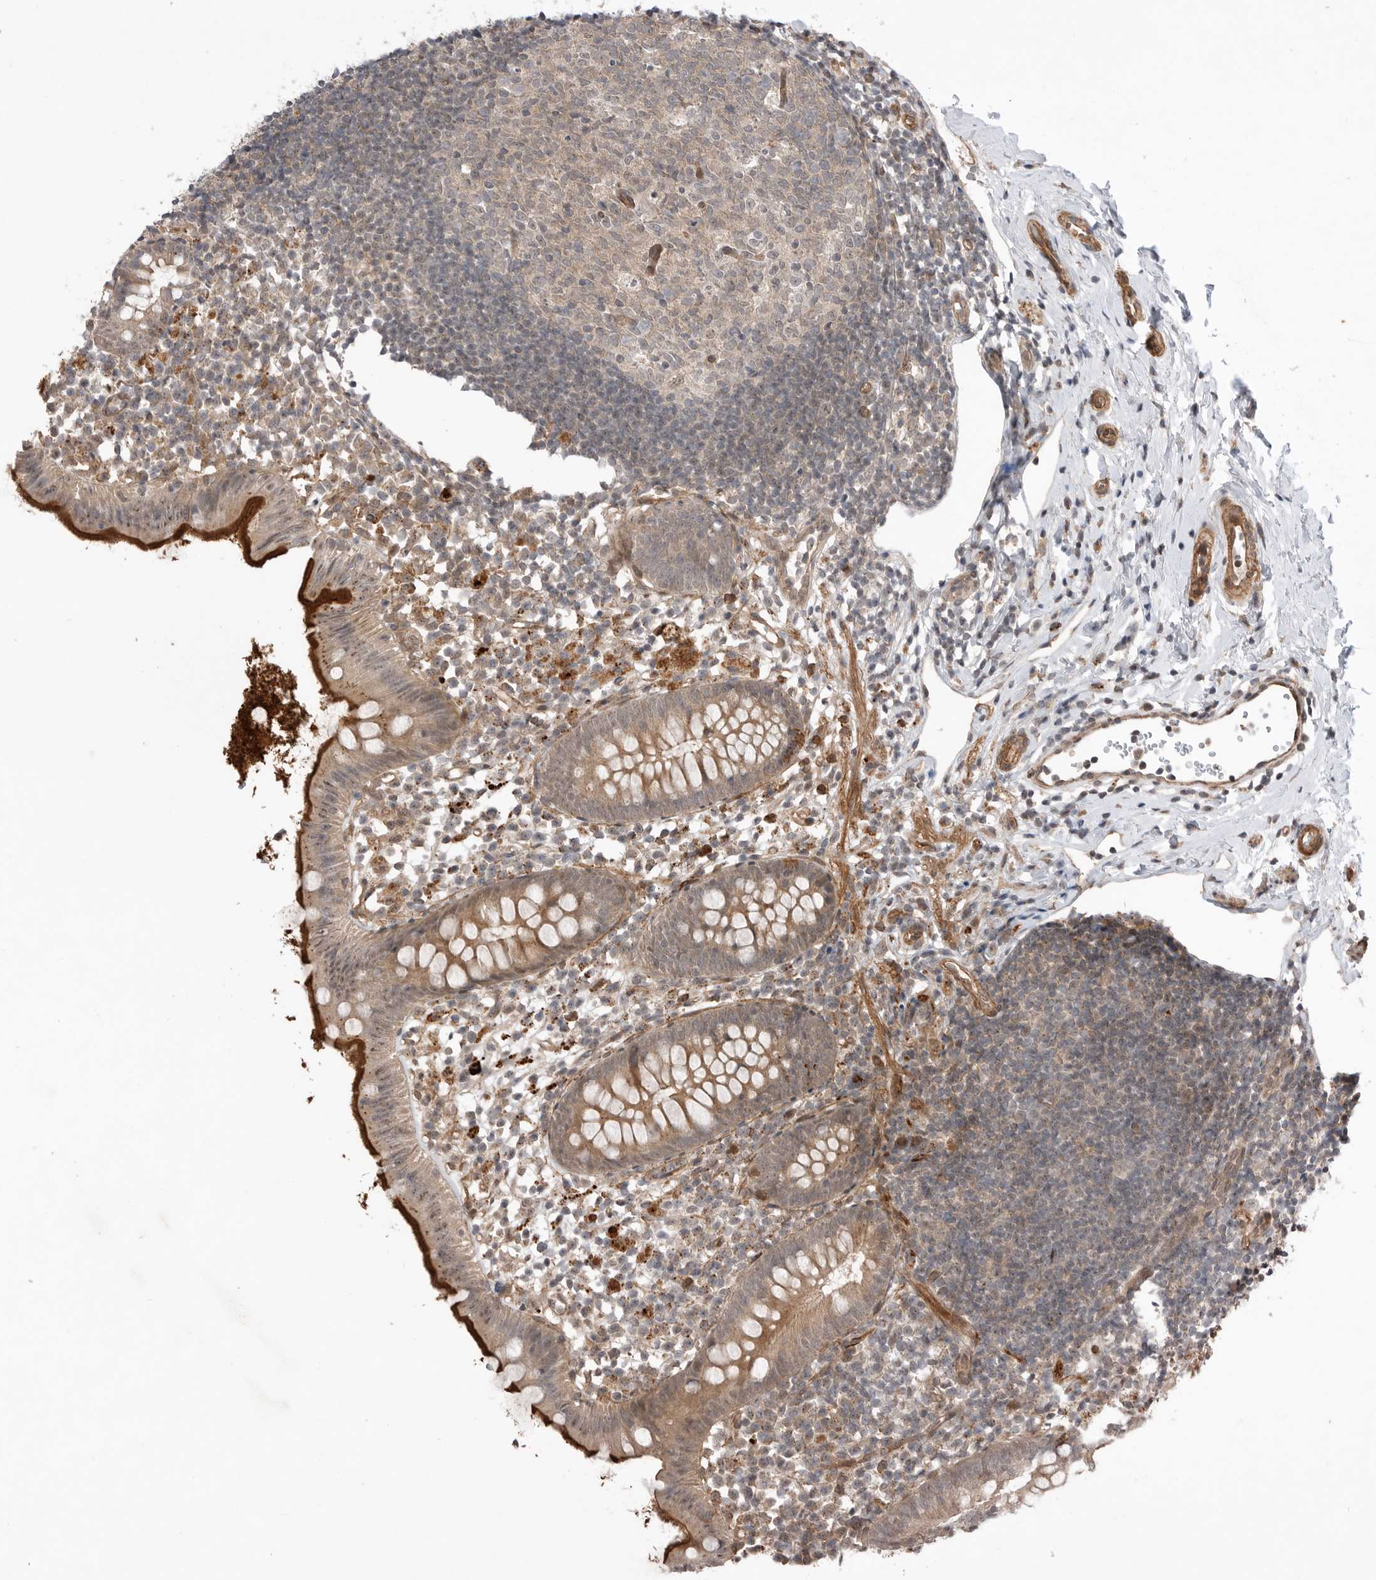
{"staining": {"intensity": "strong", "quantity": "<25%", "location": "cytoplasmic/membranous"}, "tissue": "appendix", "cell_type": "Glandular cells", "image_type": "normal", "snomed": [{"axis": "morphology", "description": "Normal tissue, NOS"}, {"axis": "topography", "description": "Appendix"}], "caption": "Unremarkable appendix shows strong cytoplasmic/membranous staining in about <25% of glandular cells The staining was performed using DAB (3,3'-diaminobenzidine), with brown indicating positive protein expression. Nuclei are stained blue with hematoxylin..", "gene": "PEAK1", "patient": {"sex": "female", "age": 20}}